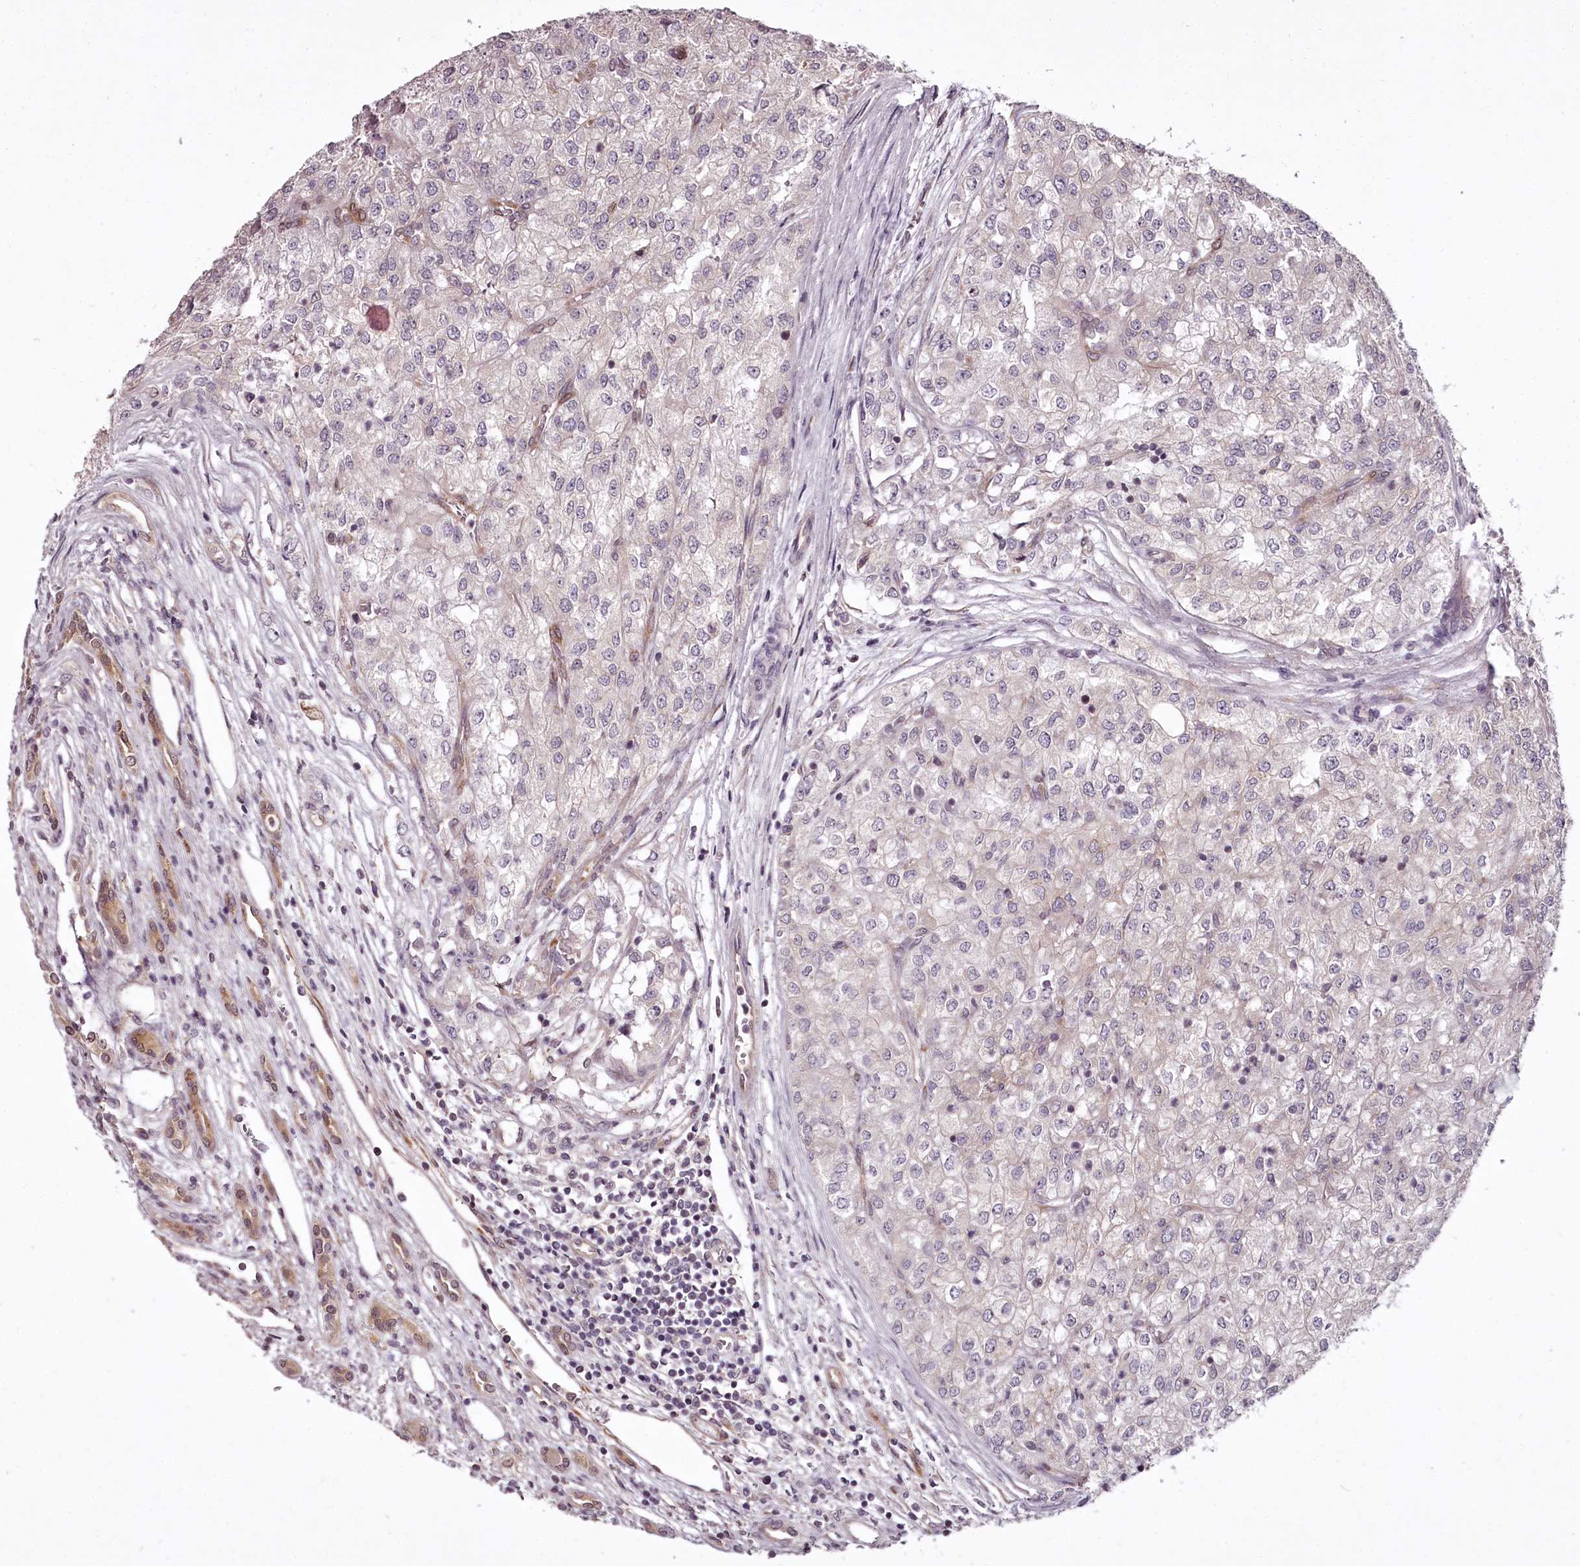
{"staining": {"intensity": "negative", "quantity": "none", "location": "none"}, "tissue": "renal cancer", "cell_type": "Tumor cells", "image_type": "cancer", "snomed": [{"axis": "morphology", "description": "Adenocarcinoma, NOS"}, {"axis": "topography", "description": "Kidney"}], "caption": "A photomicrograph of renal cancer (adenocarcinoma) stained for a protein reveals no brown staining in tumor cells.", "gene": "CCDC92", "patient": {"sex": "female", "age": 54}}